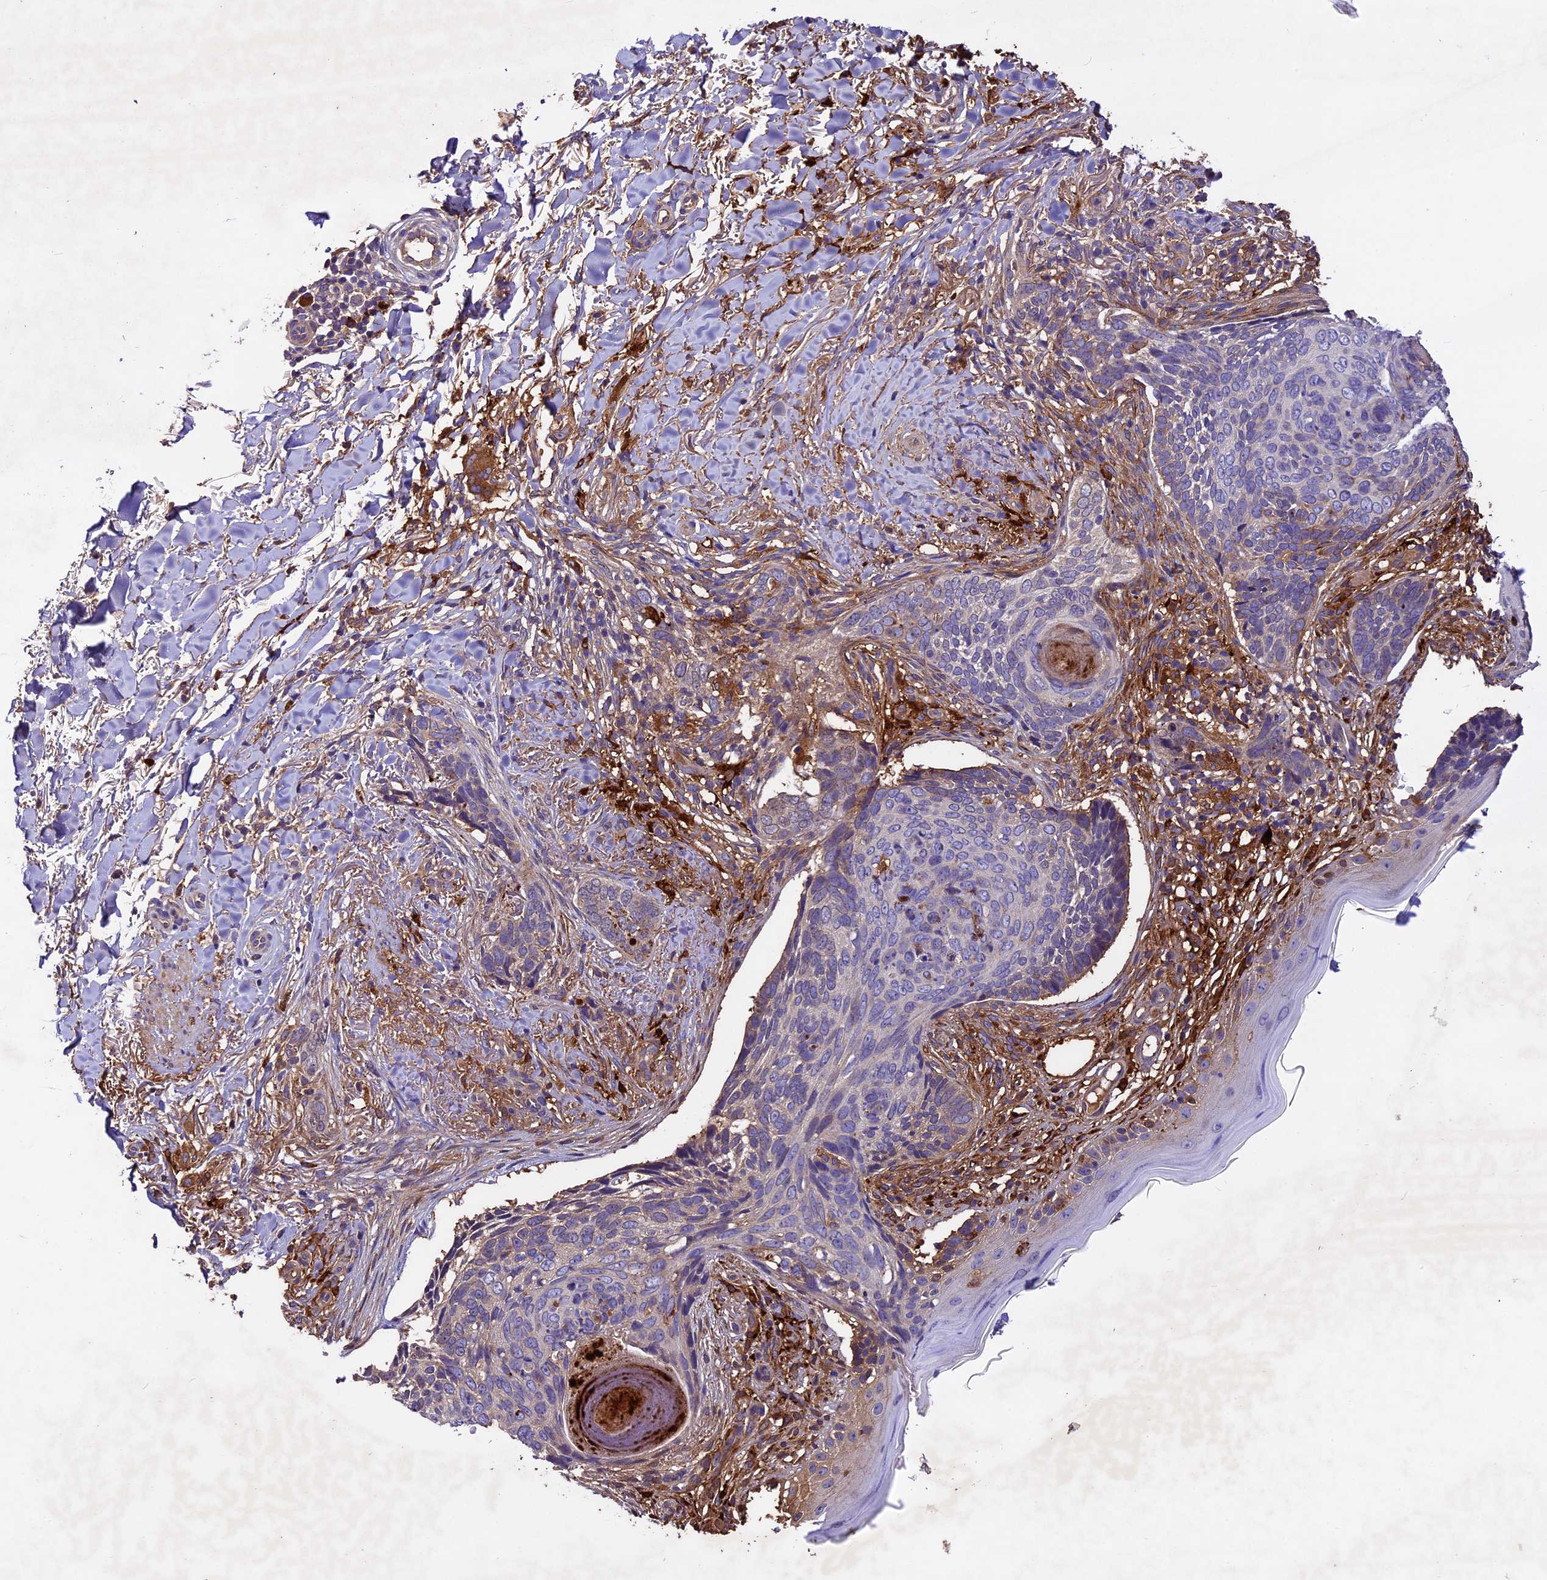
{"staining": {"intensity": "weak", "quantity": "<25%", "location": "cytoplasmic/membranous"}, "tissue": "skin cancer", "cell_type": "Tumor cells", "image_type": "cancer", "snomed": [{"axis": "morphology", "description": "Normal tissue, NOS"}, {"axis": "morphology", "description": "Basal cell carcinoma"}, {"axis": "topography", "description": "Skin"}], "caption": "The photomicrograph exhibits no significant positivity in tumor cells of skin cancer. (DAB immunohistochemistry, high magnification).", "gene": "CILP2", "patient": {"sex": "female", "age": 67}}